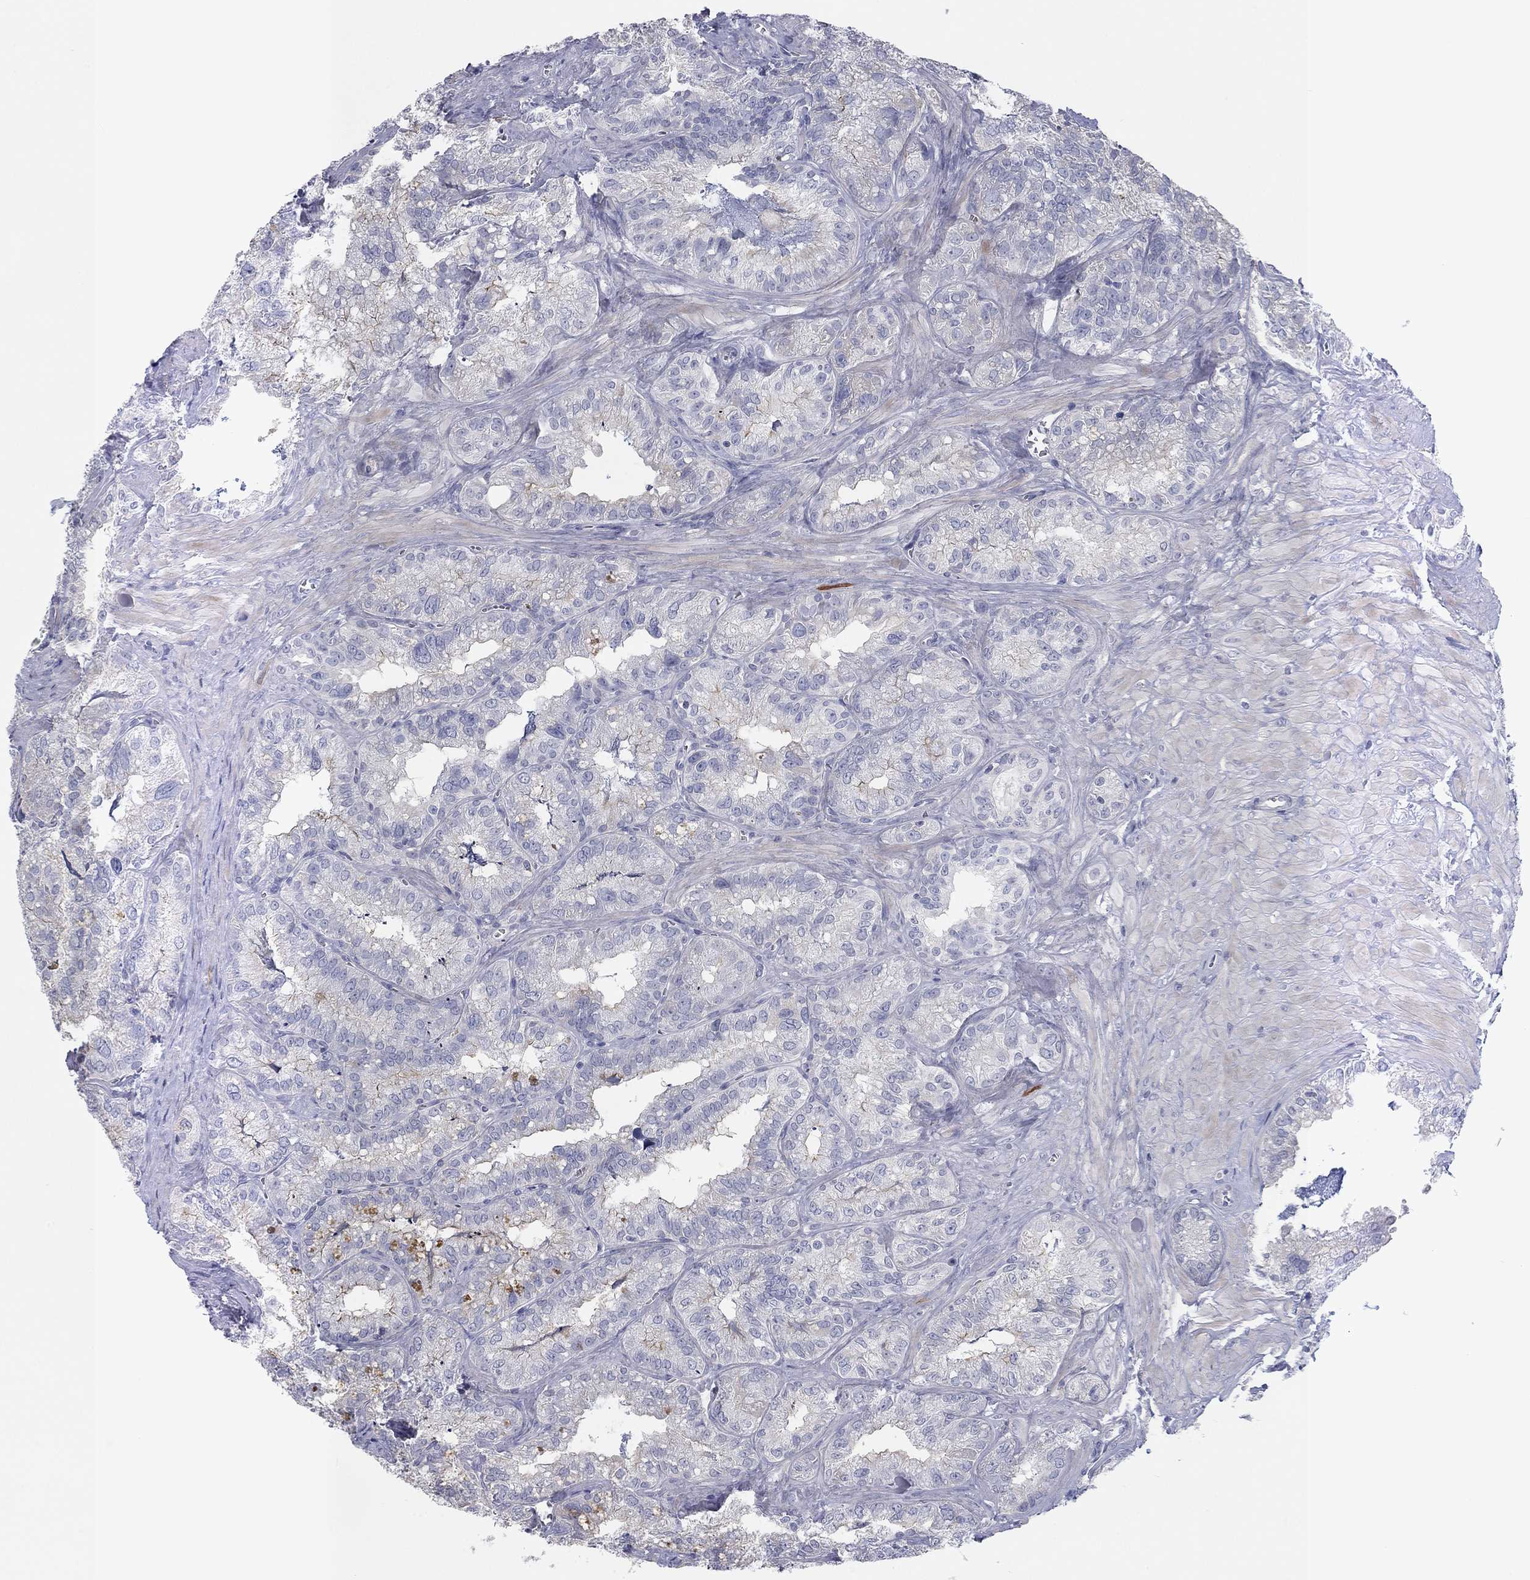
{"staining": {"intensity": "negative", "quantity": "none", "location": "none"}, "tissue": "seminal vesicle", "cell_type": "Glandular cells", "image_type": "normal", "snomed": [{"axis": "morphology", "description": "Normal tissue, NOS"}, {"axis": "topography", "description": "Seminal veicle"}], "caption": "Glandular cells show no significant protein expression in benign seminal vesicle.", "gene": "CALB1", "patient": {"sex": "male", "age": 57}}